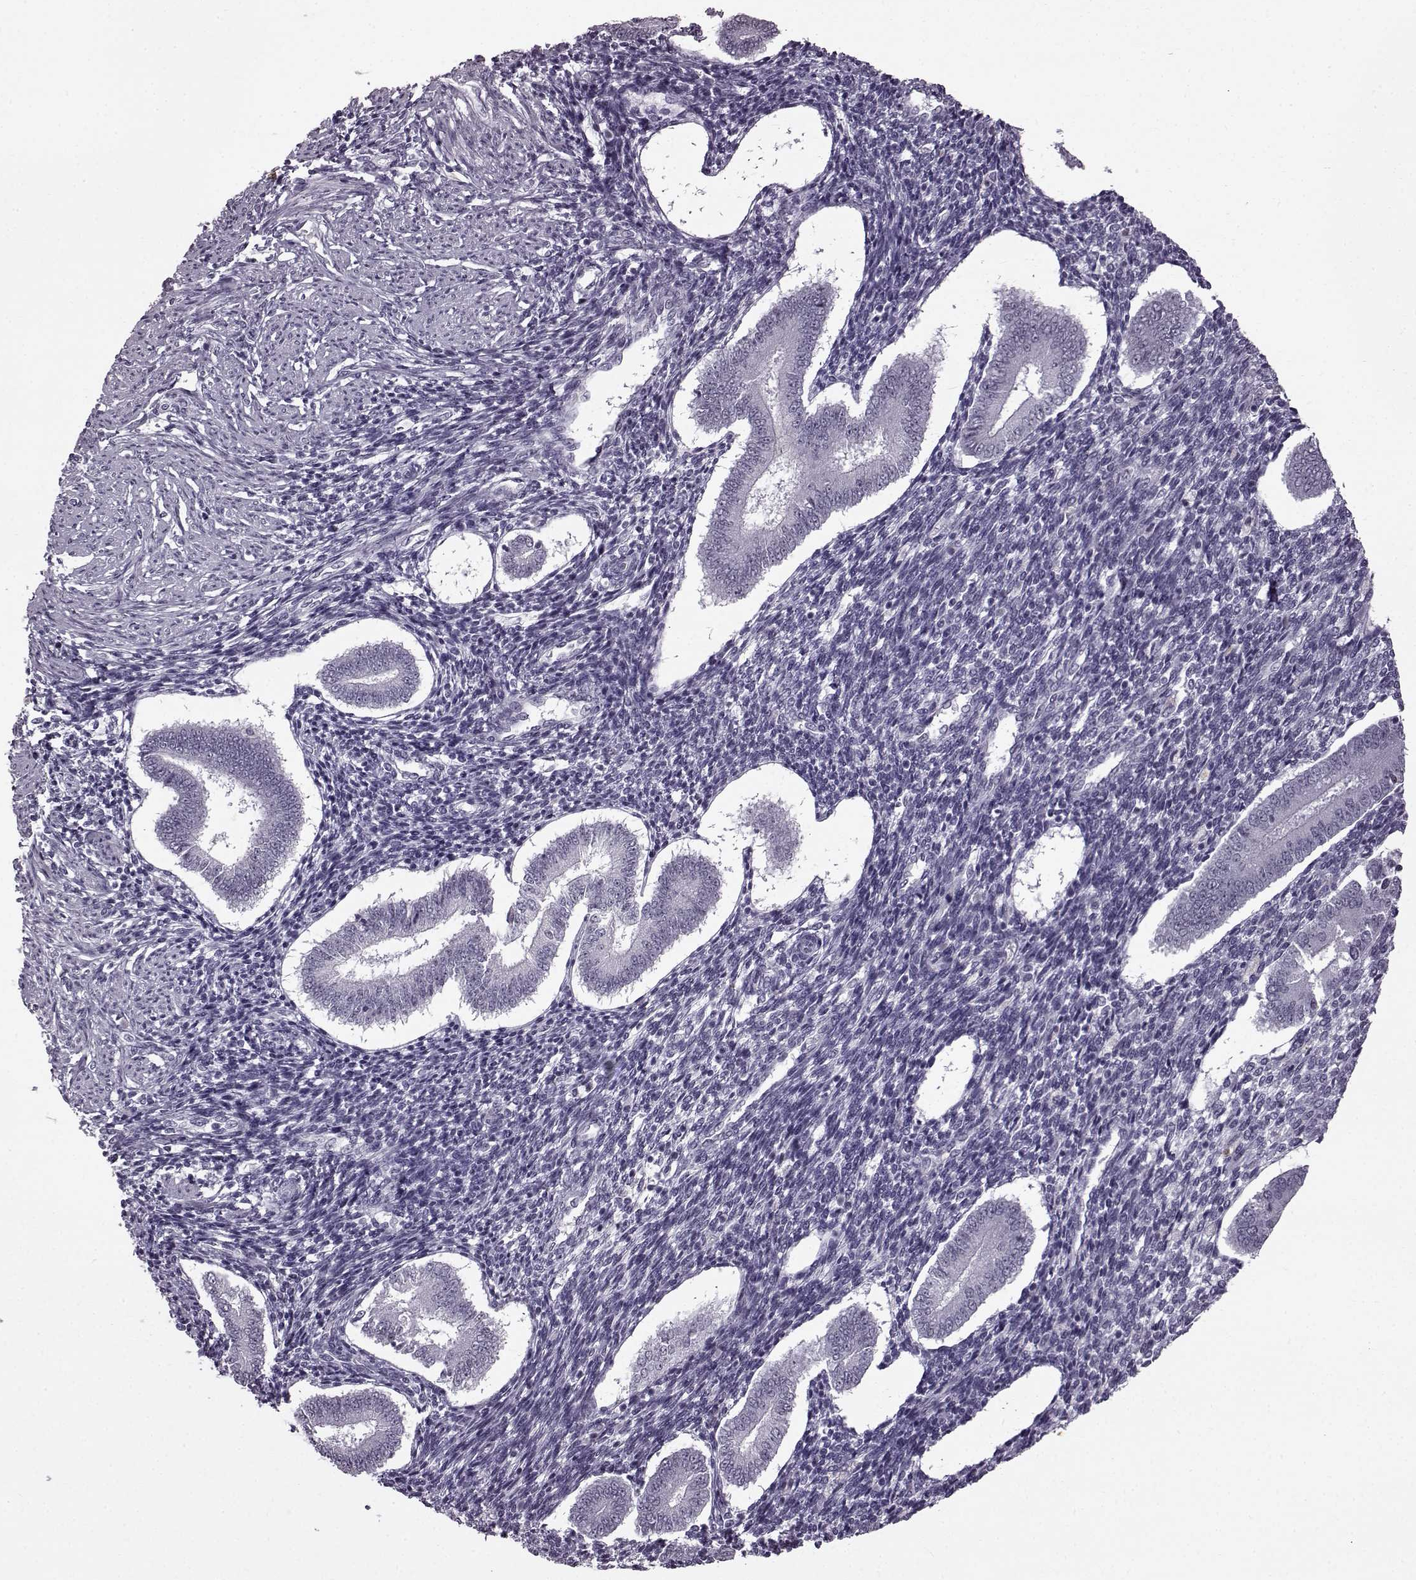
{"staining": {"intensity": "negative", "quantity": "none", "location": "none"}, "tissue": "endometrium", "cell_type": "Cells in endometrial stroma", "image_type": "normal", "snomed": [{"axis": "morphology", "description": "Normal tissue, NOS"}, {"axis": "topography", "description": "Endometrium"}], "caption": "Human endometrium stained for a protein using IHC displays no staining in cells in endometrial stroma.", "gene": "SLC28A2", "patient": {"sex": "female", "age": 40}}